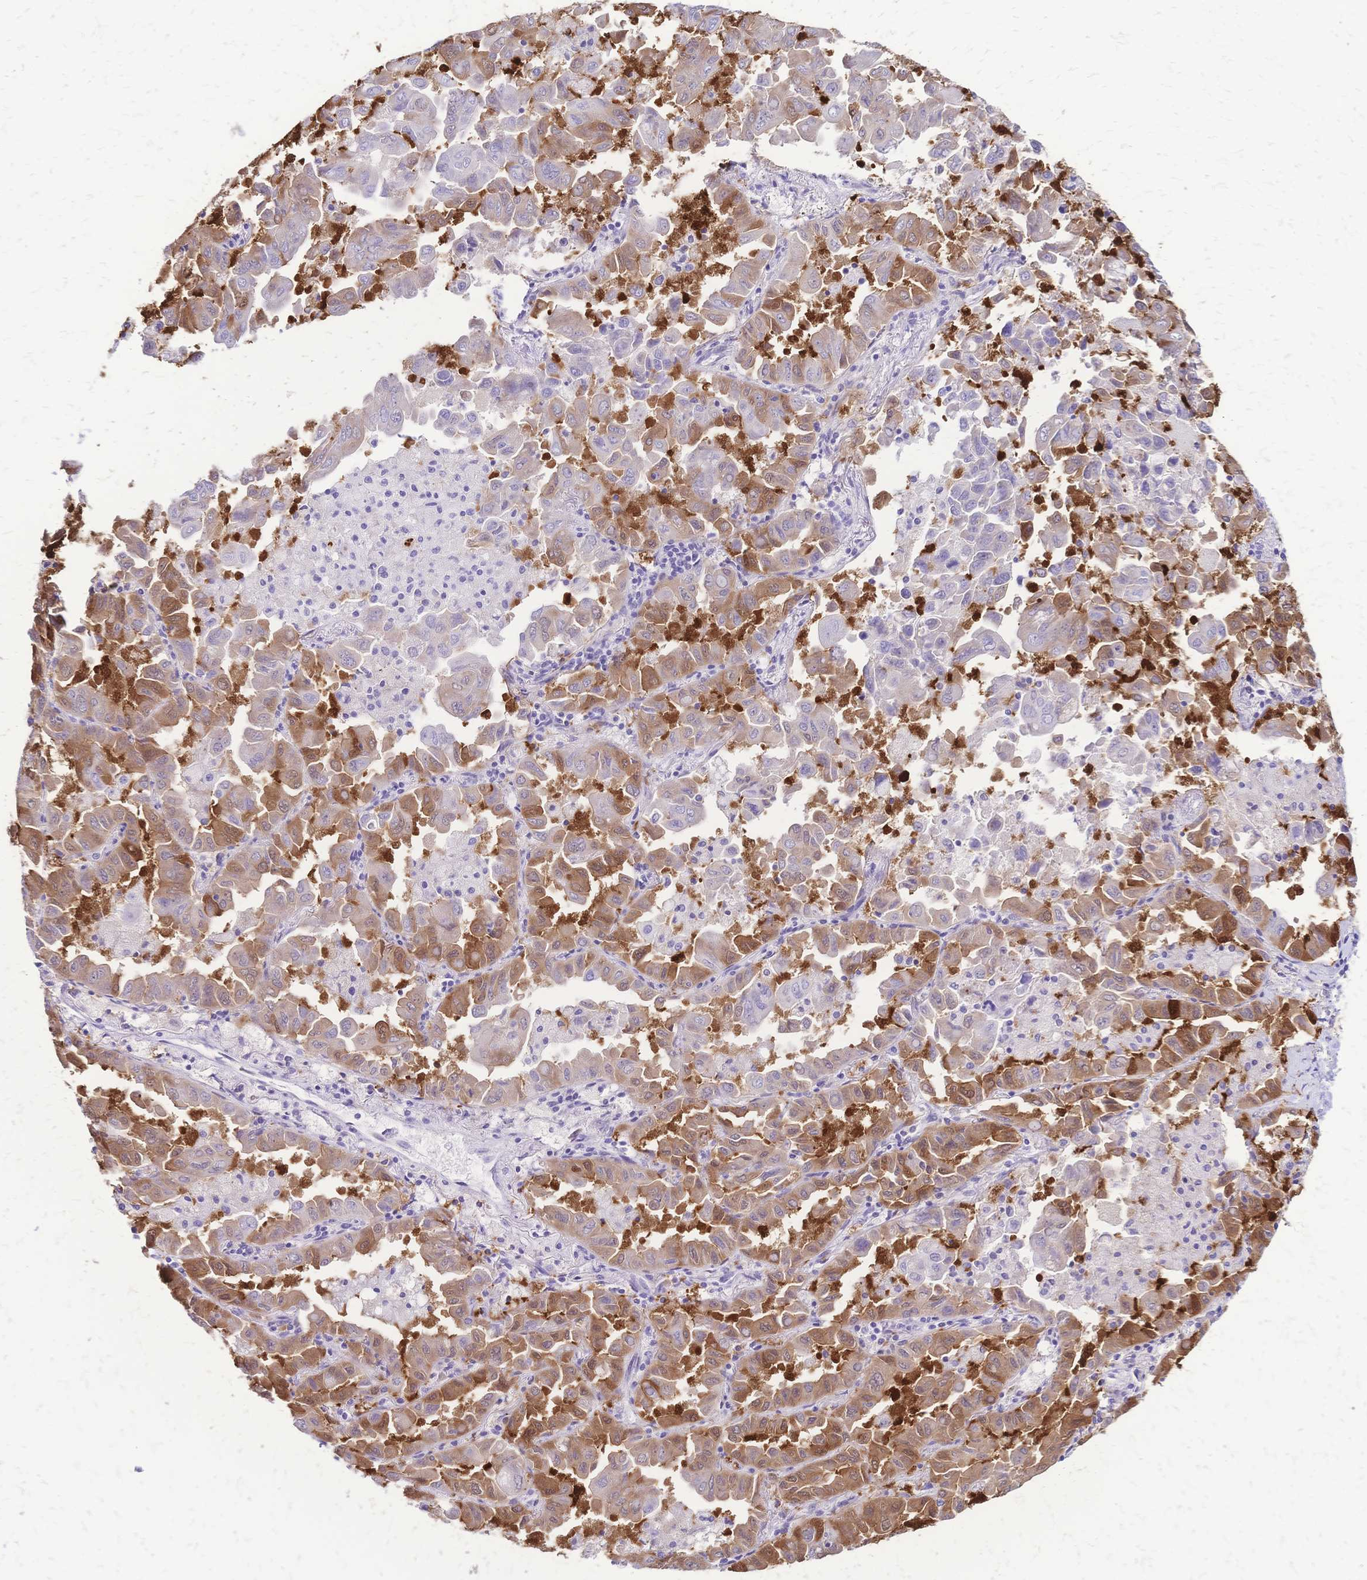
{"staining": {"intensity": "moderate", "quantity": "25%-75%", "location": "cytoplasmic/membranous"}, "tissue": "lung cancer", "cell_type": "Tumor cells", "image_type": "cancer", "snomed": [{"axis": "morphology", "description": "Adenocarcinoma, NOS"}, {"axis": "topography", "description": "Lung"}], "caption": "A photomicrograph showing moderate cytoplasmic/membranous expression in about 25%-75% of tumor cells in lung cancer, as visualized by brown immunohistochemical staining.", "gene": "GRB7", "patient": {"sex": "male", "age": 64}}